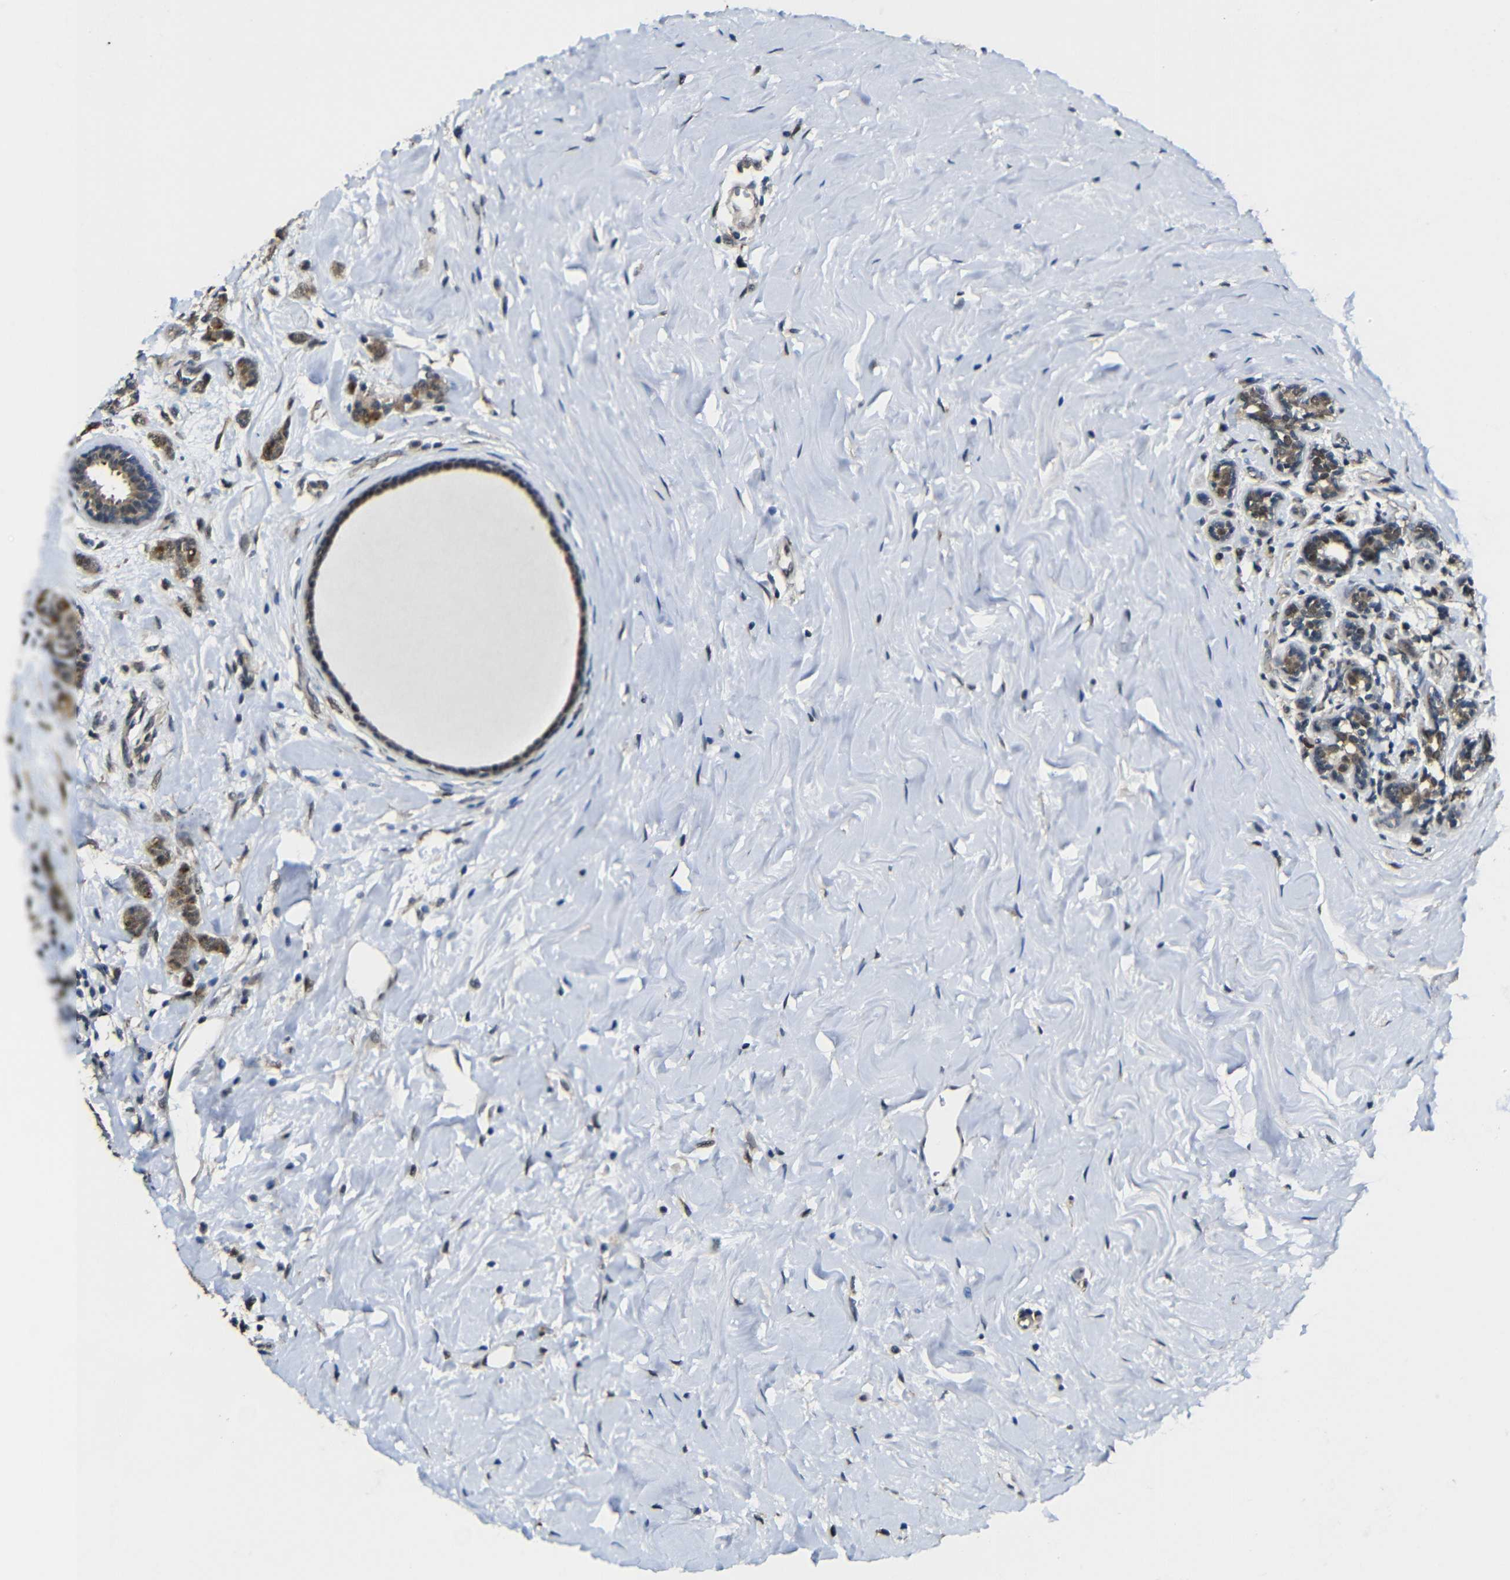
{"staining": {"intensity": "moderate", "quantity": ">75%", "location": "cytoplasmic/membranous"}, "tissue": "breast cancer", "cell_type": "Tumor cells", "image_type": "cancer", "snomed": [{"axis": "morphology", "description": "Normal tissue, NOS"}, {"axis": "morphology", "description": "Duct carcinoma"}, {"axis": "topography", "description": "Breast"}], "caption": "Immunohistochemical staining of breast cancer (infiltrating ductal carcinoma) exhibits medium levels of moderate cytoplasmic/membranous protein positivity in approximately >75% of tumor cells. (DAB (3,3'-diaminobenzidine) = brown stain, brightfield microscopy at high magnification).", "gene": "FAM172A", "patient": {"sex": "female", "age": 40}}